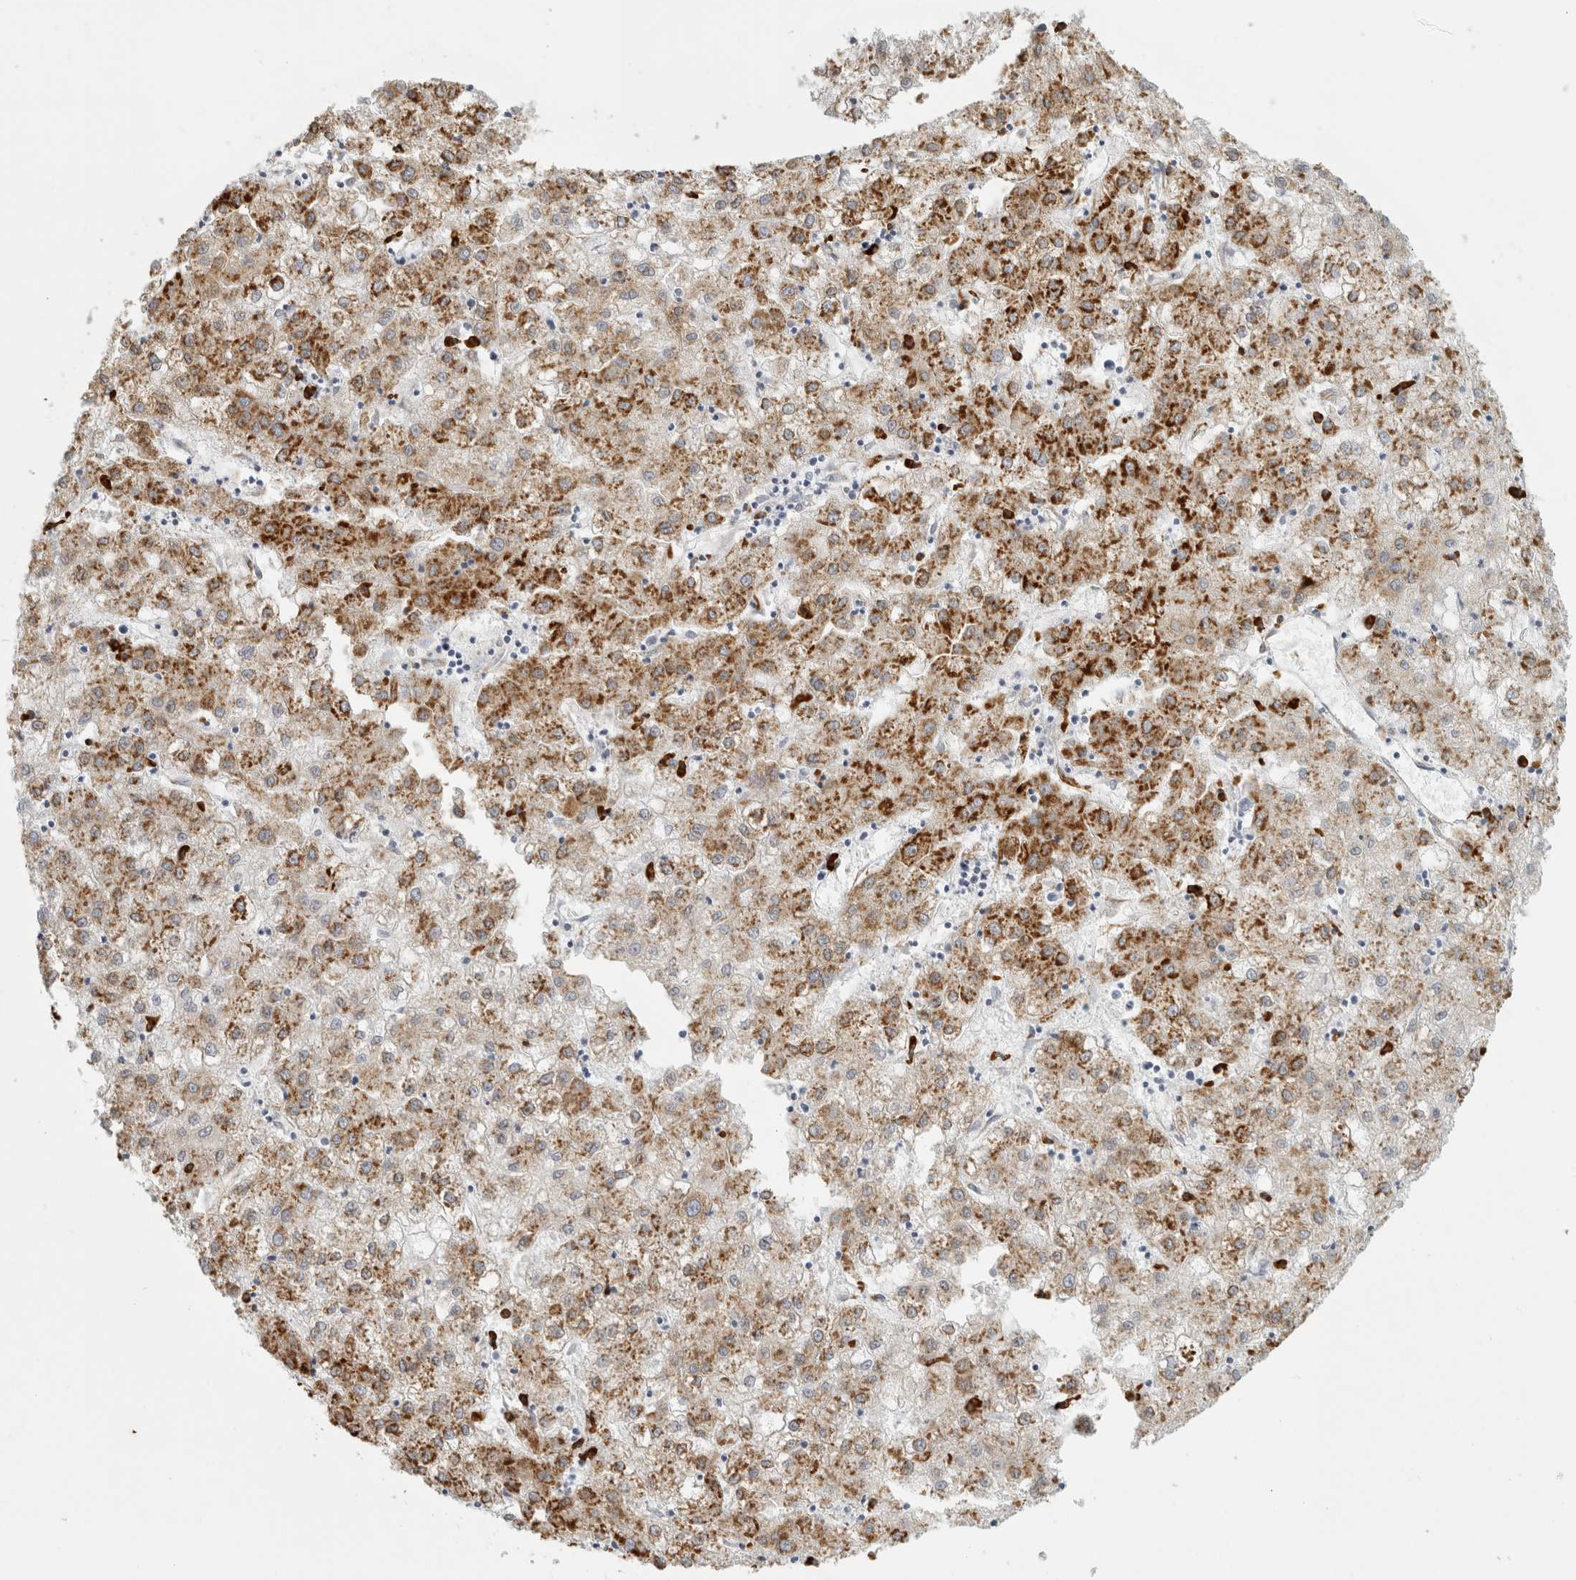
{"staining": {"intensity": "moderate", "quantity": ">75%", "location": "cytoplasmic/membranous"}, "tissue": "liver cancer", "cell_type": "Tumor cells", "image_type": "cancer", "snomed": [{"axis": "morphology", "description": "Carcinoma, Hepatocellular, NOS"}, {"axis": "topography", "description": "Liver"}], "caption": "Liver cancer was stained to show a protein in brown. There is medium levels of moderate cytoplasmic/membranous staining in about >75% of tumor cells. (Brightfield microscopy of DAB IHC at high magnification).", "gene": "OSTN", "patient": {"sex": "male", "age": 72}}